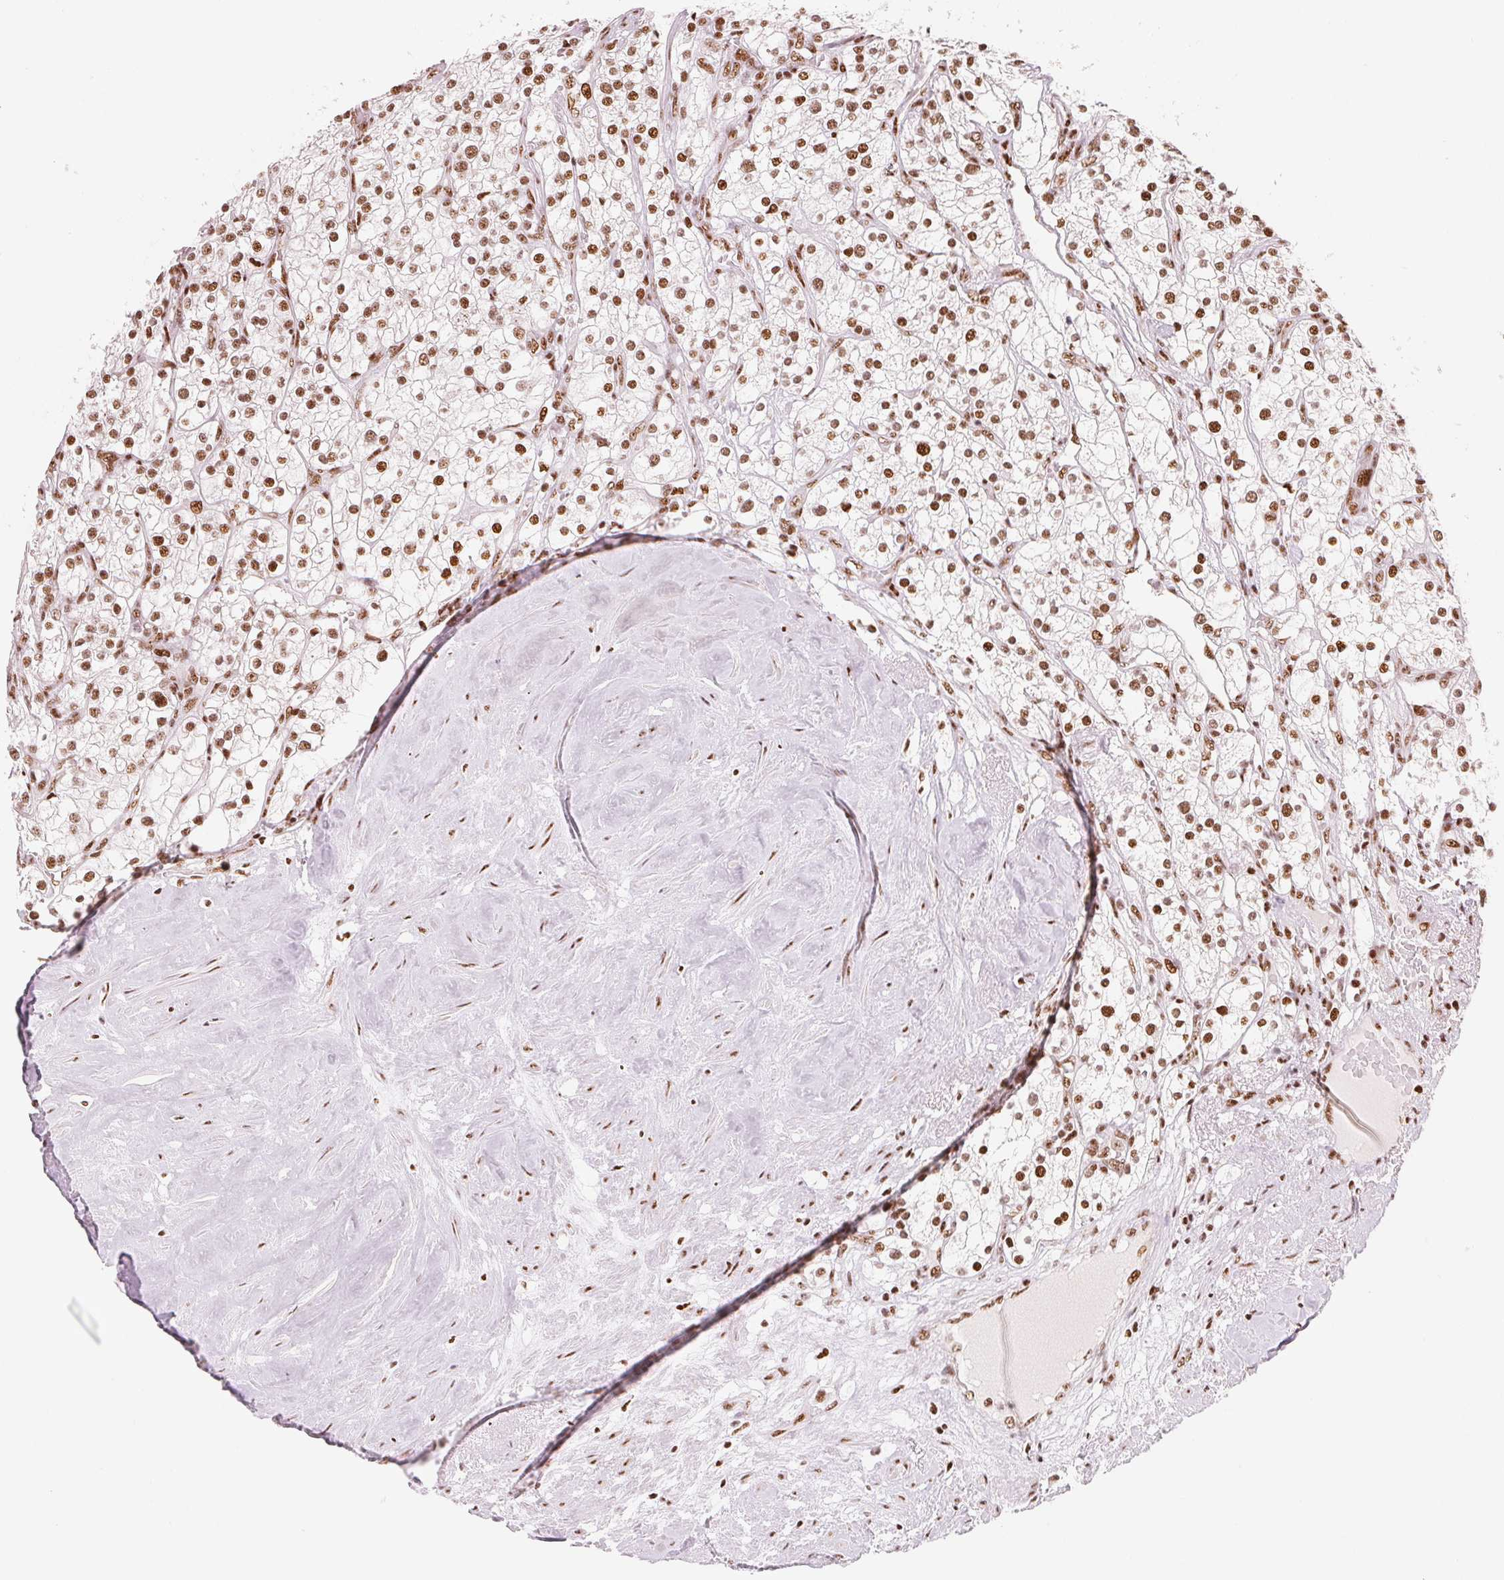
{"staining": {"intensity": "moderate", "quantity": ">75%", "location": "nuclear"}, "tissue": "renal cancer", "cell_type": "Tumor cells", "image_type": "cancer", "snomed": [{"axis": "morphology", "description": "Adenocarcinoma, NOS"}, {"axis": "topography", "description": "Kidney"}], "caption": "Adenocarcinoma (renal) tissue displays moderate nuclear positivity in about >75% of tumor cells", "gene": "NXF1", "patient": {"sex": "male", "age": 80}}